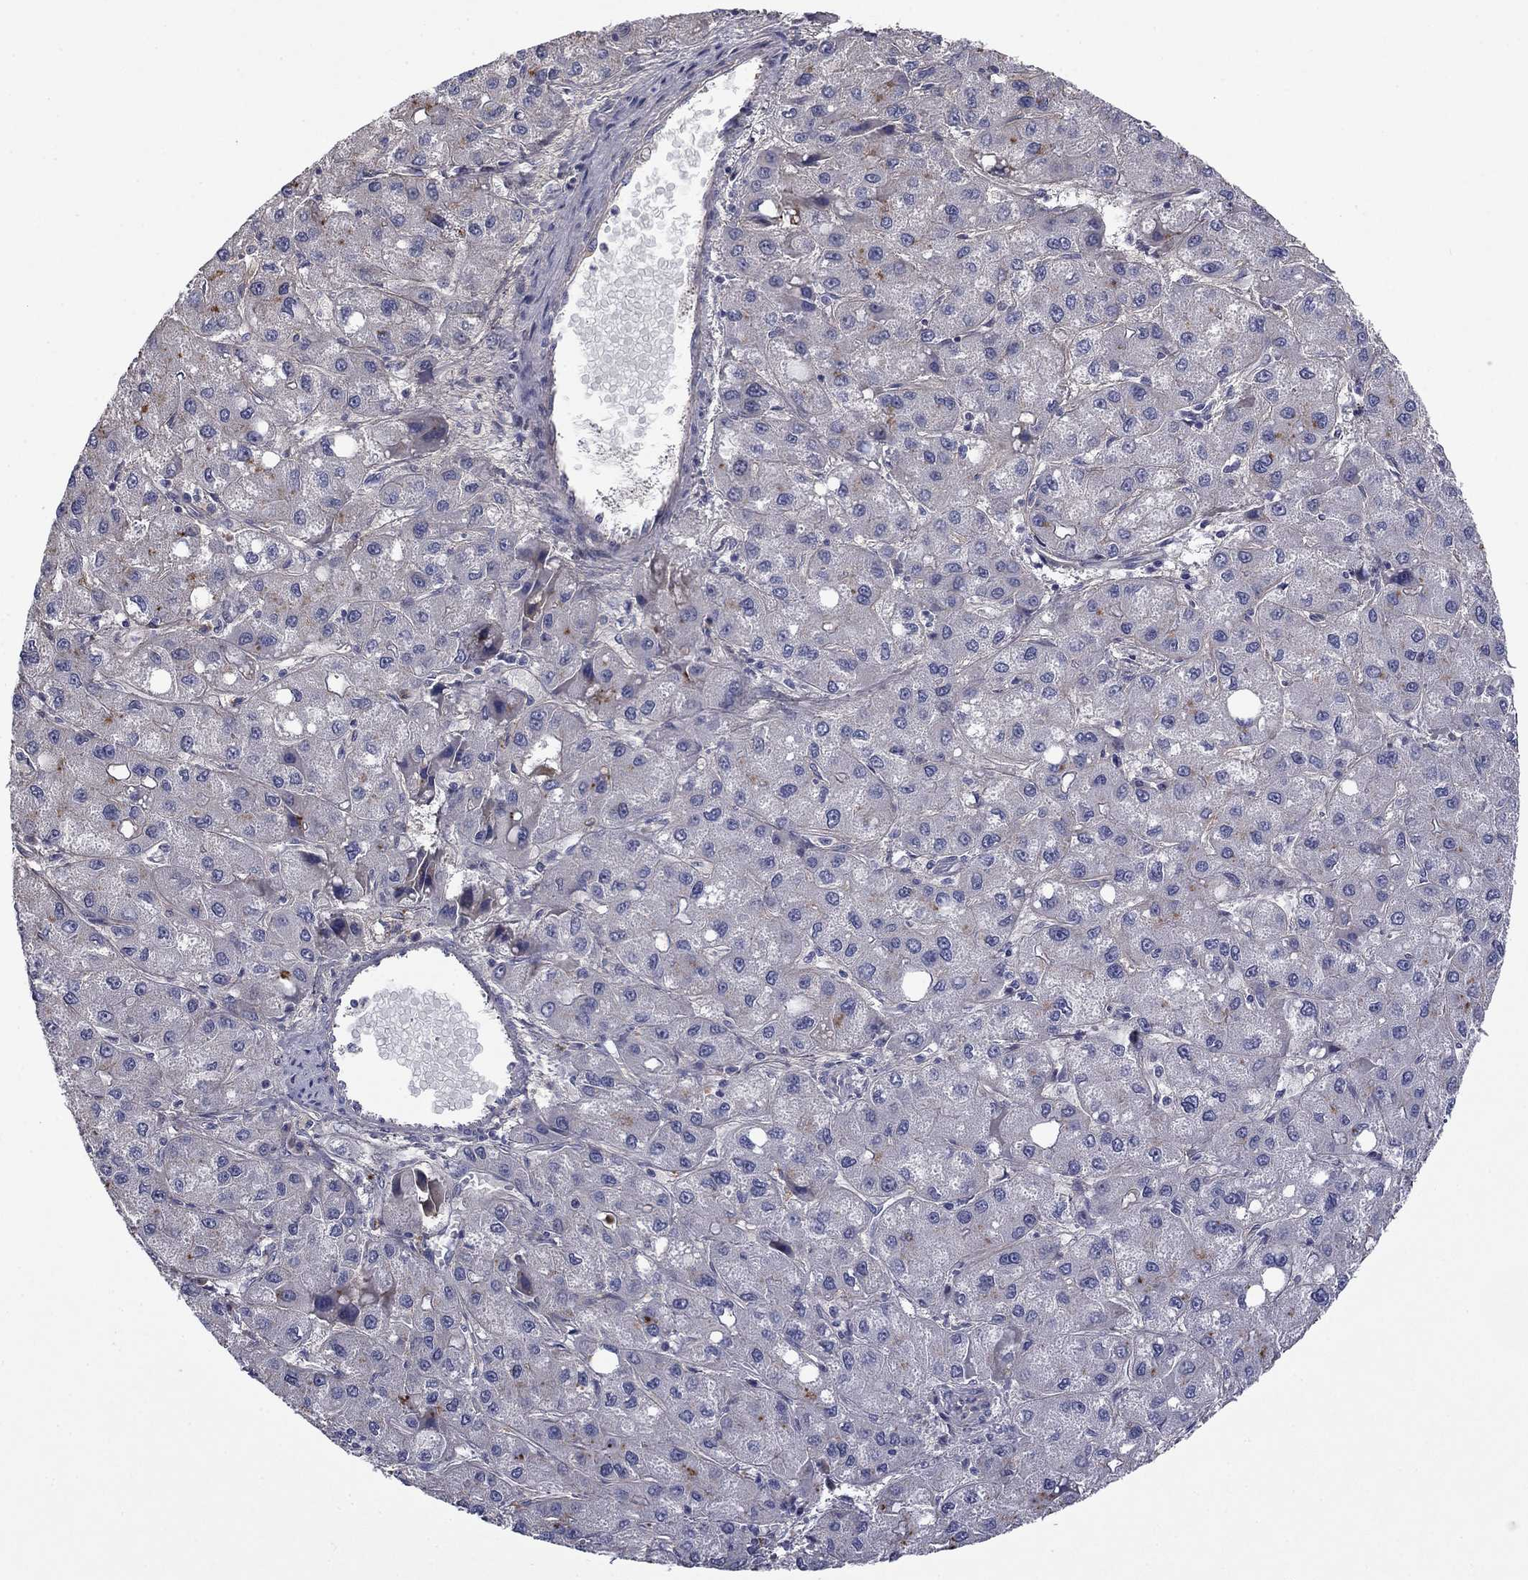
{"staining": {"intensity": "negative", "quantity": "none", "location": "none"}, "tissue": "liver cancer", "cell_type": "Tumor cells", "image_type": "cancer", "snomed": [{"axis": "morphology", "description": "Carcinoma, Hepatocellular, NOS"}, {"axis": "topography", "description": "Liver"}], "caption": "The immunohistochemistry (IHC) photomicrograph has no significant staining in tumor cells of hepatocellular carcinoma (liver) tissue.", "gene": "COL2A1", "patient": {"sex": "male", "age": 73}}